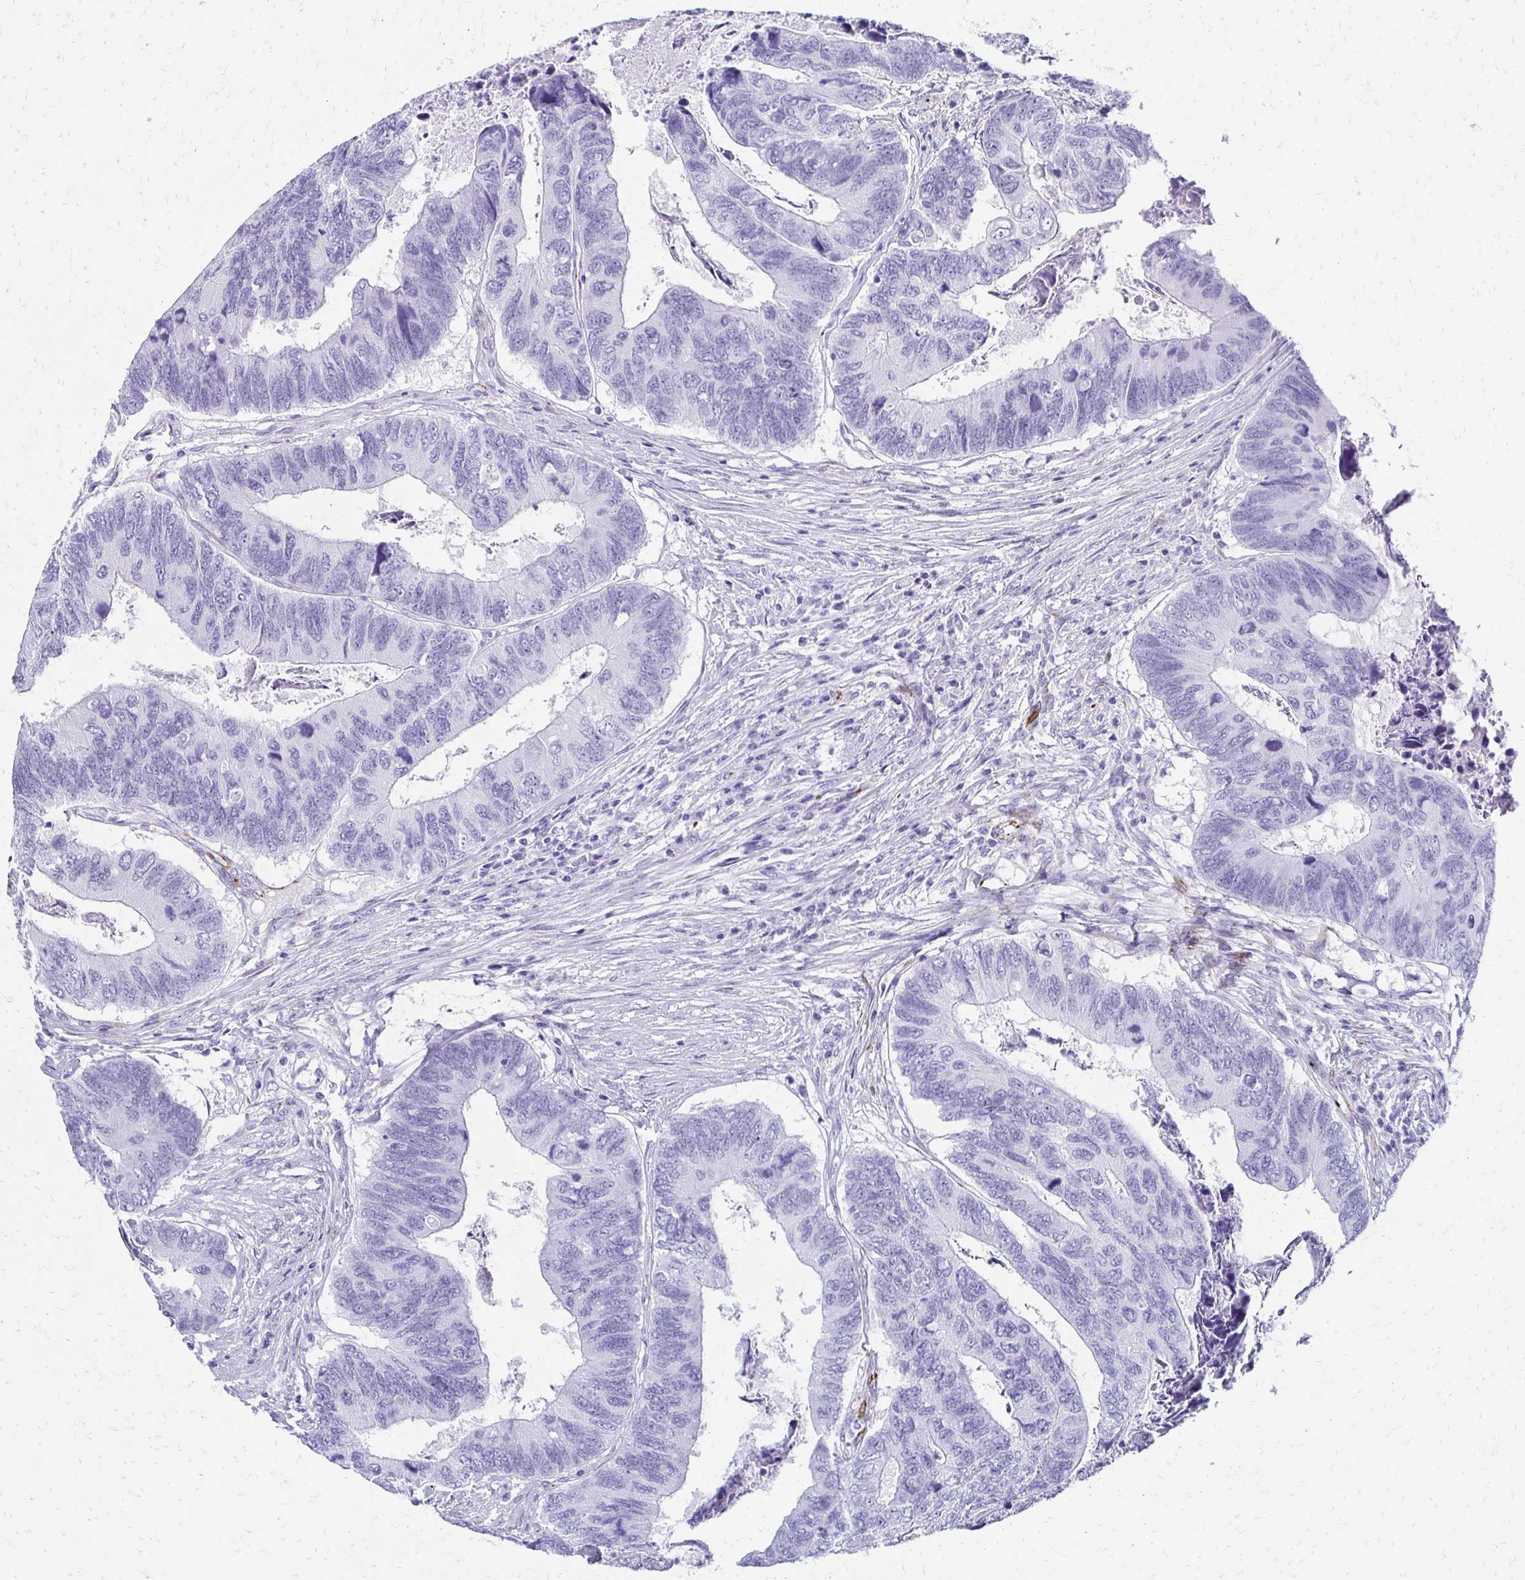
{"staining": {"intensity": "negative", "quantity": "none", "location": "none"}, "tissue": "colorectal cancer", "cell_type": "Tumor cells", "image_type": "cancer", "snomed": [{"axis": "morphology", "description": "Adenocarcinoma, NOS"}, {"axis": "topography", "description": "Colon"}], "caption": "The immunohistochemistry (IHC) micrograph has no significant expression in tumor cells of colorectal cancer (adenocarcinoma) tissue.", "gene": "TMEM54", "patient": {"sex": "female", "age": 67}}